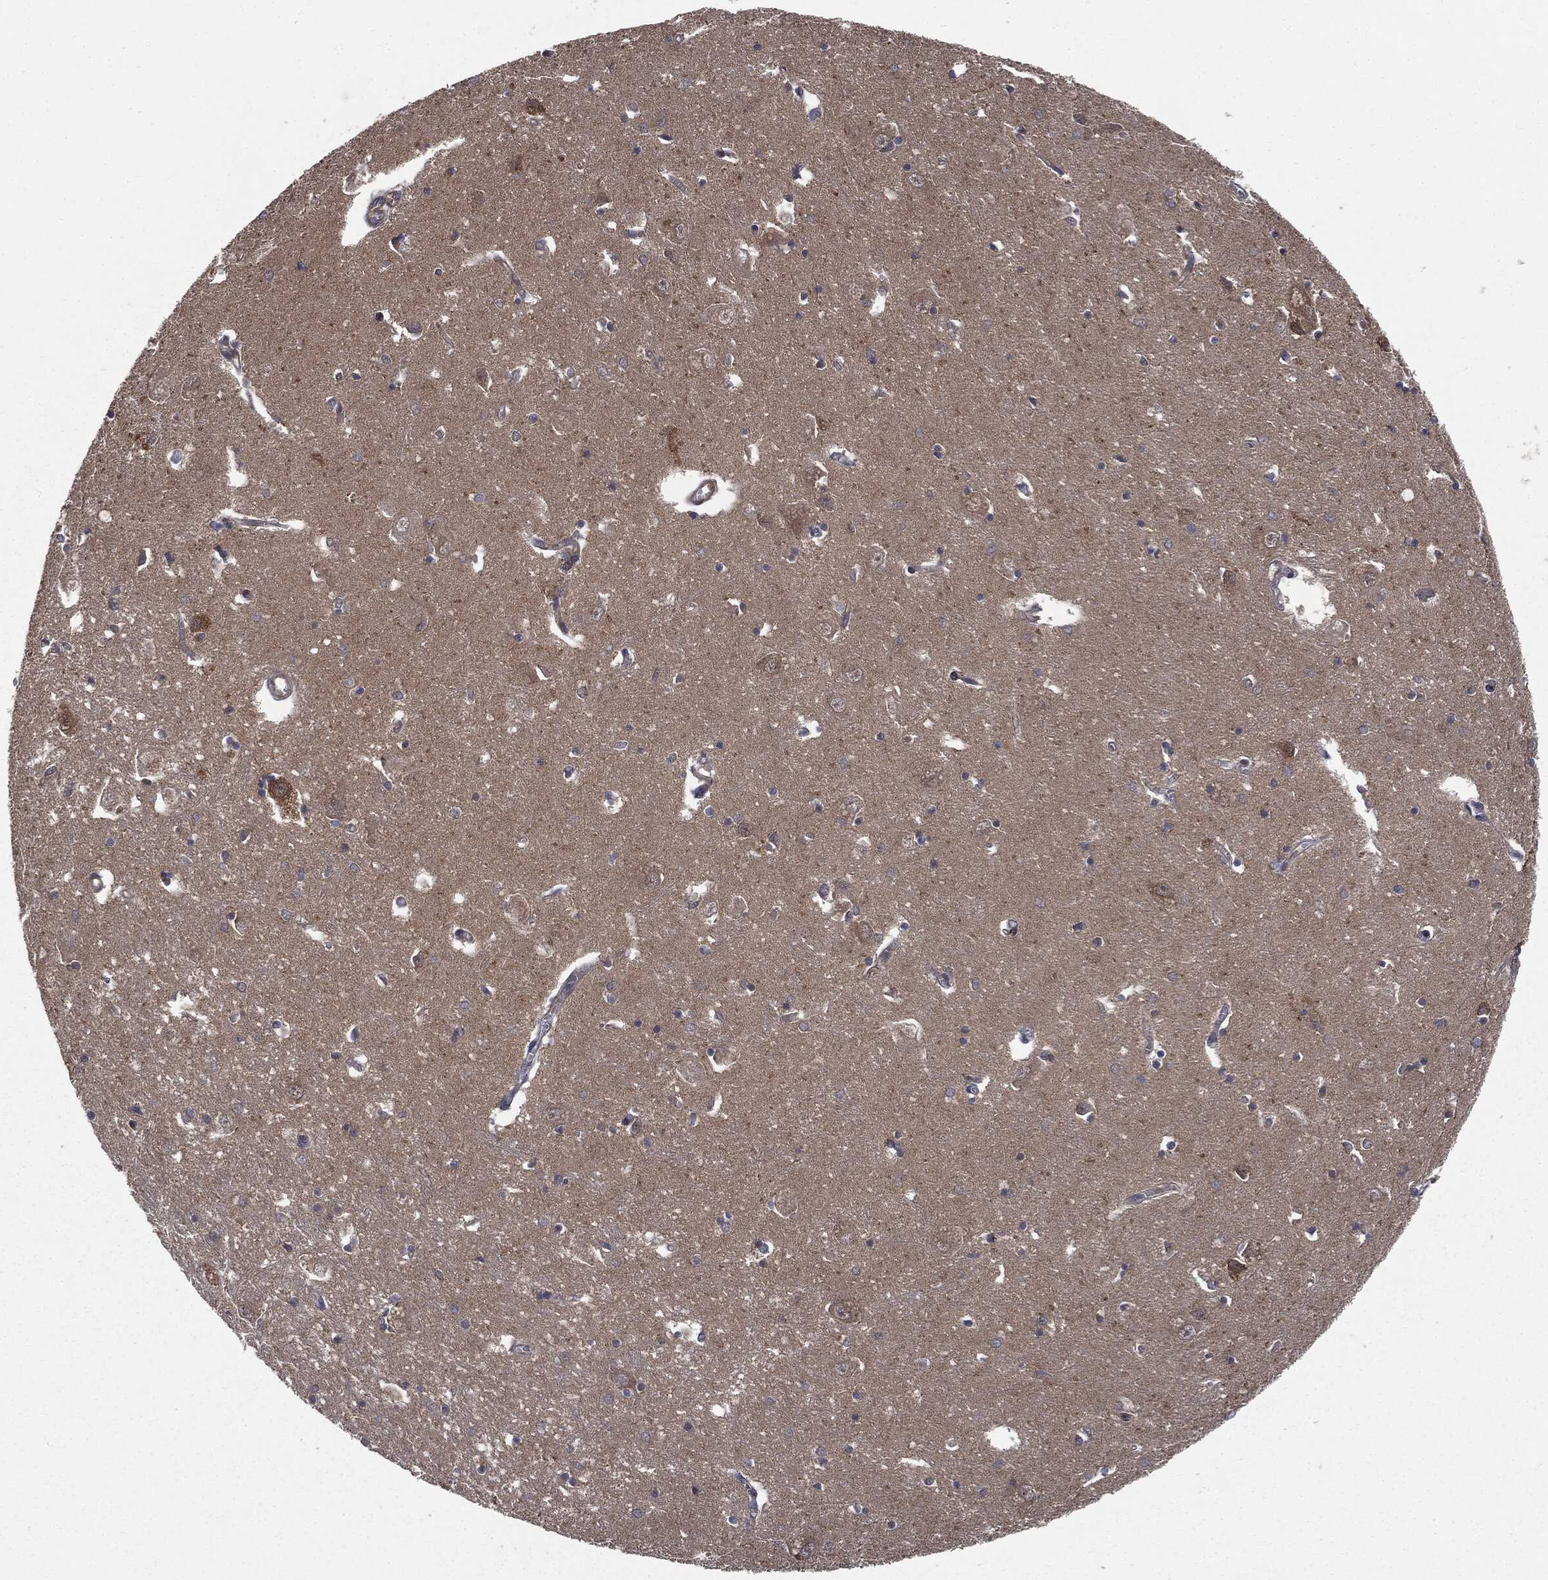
{"staining": {"intensity": "negative", "quantity": "none", "location": "none"}, "tissue": "caudate", "cell_type": "Glial cells", "image_type": "normal", "snomed": [{"axis": "morphology", "description": "Normal tissue, NOS"}, {"axis": "topography", "description": "Lateral ventricle wall"}], "caption": "The image shows no significant staining in glial cells of caudate. (DAB (3,3'-diaminobenzidine) immunohistochemistry, high magnification).", "gene": "EPS15L1", "patient": {"sex": "male", "age": 54}}